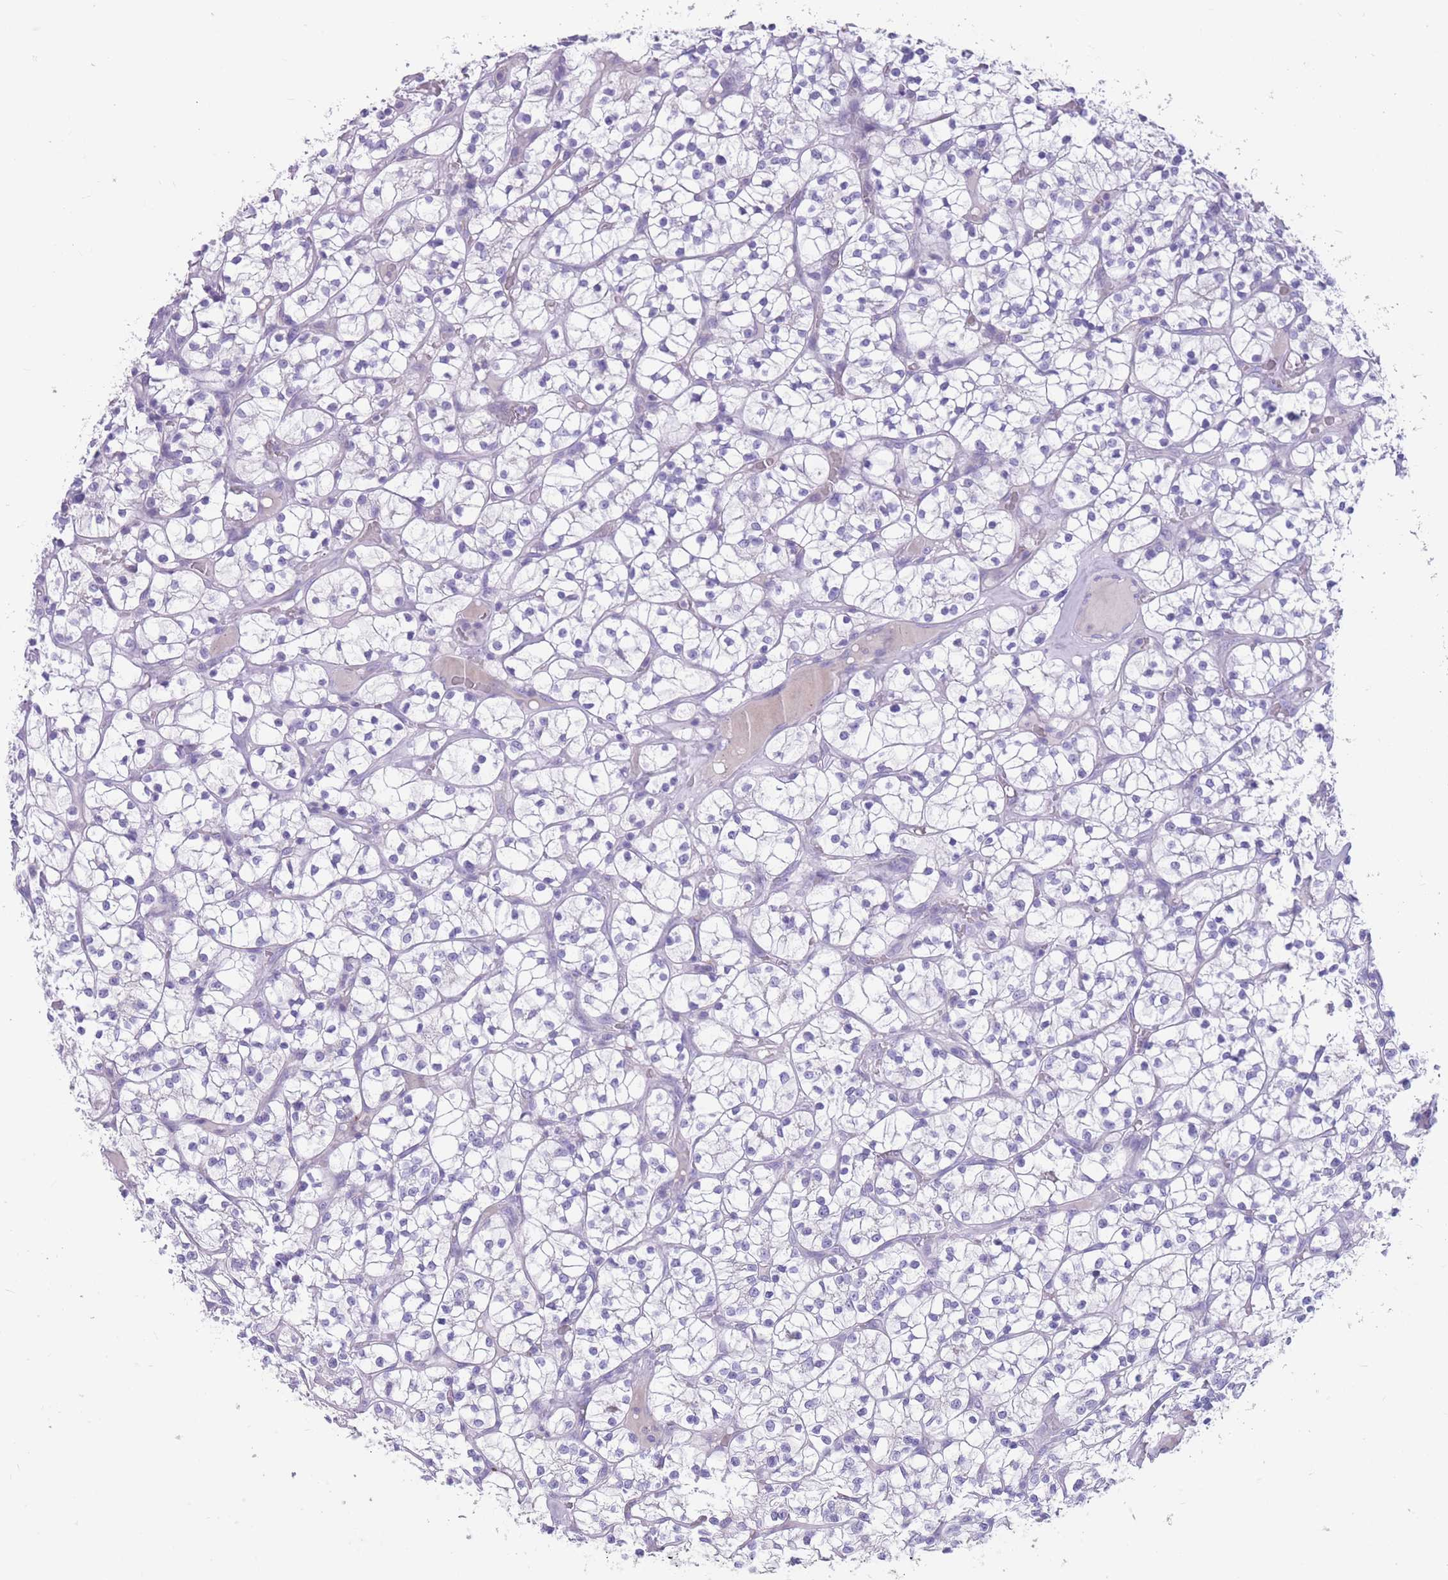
{"staining": {"intensity": "negative", "quantity": "none", "location": "none"}, "tissue": "renal cancer", "cell_type": "Tumor cells", "image_type": "cancer", "snomed": [{"axis": "morphology", "description": "Adenocarcinoma, NOS"}, {"axis": "topography", "description": "Kidney"}], "caption": "Renal cancer was stained to show a protein in brown. There is no significant staining in tumor cells.", "gene": "DPYD", "patient": {"sex": "female", "age": 64}}